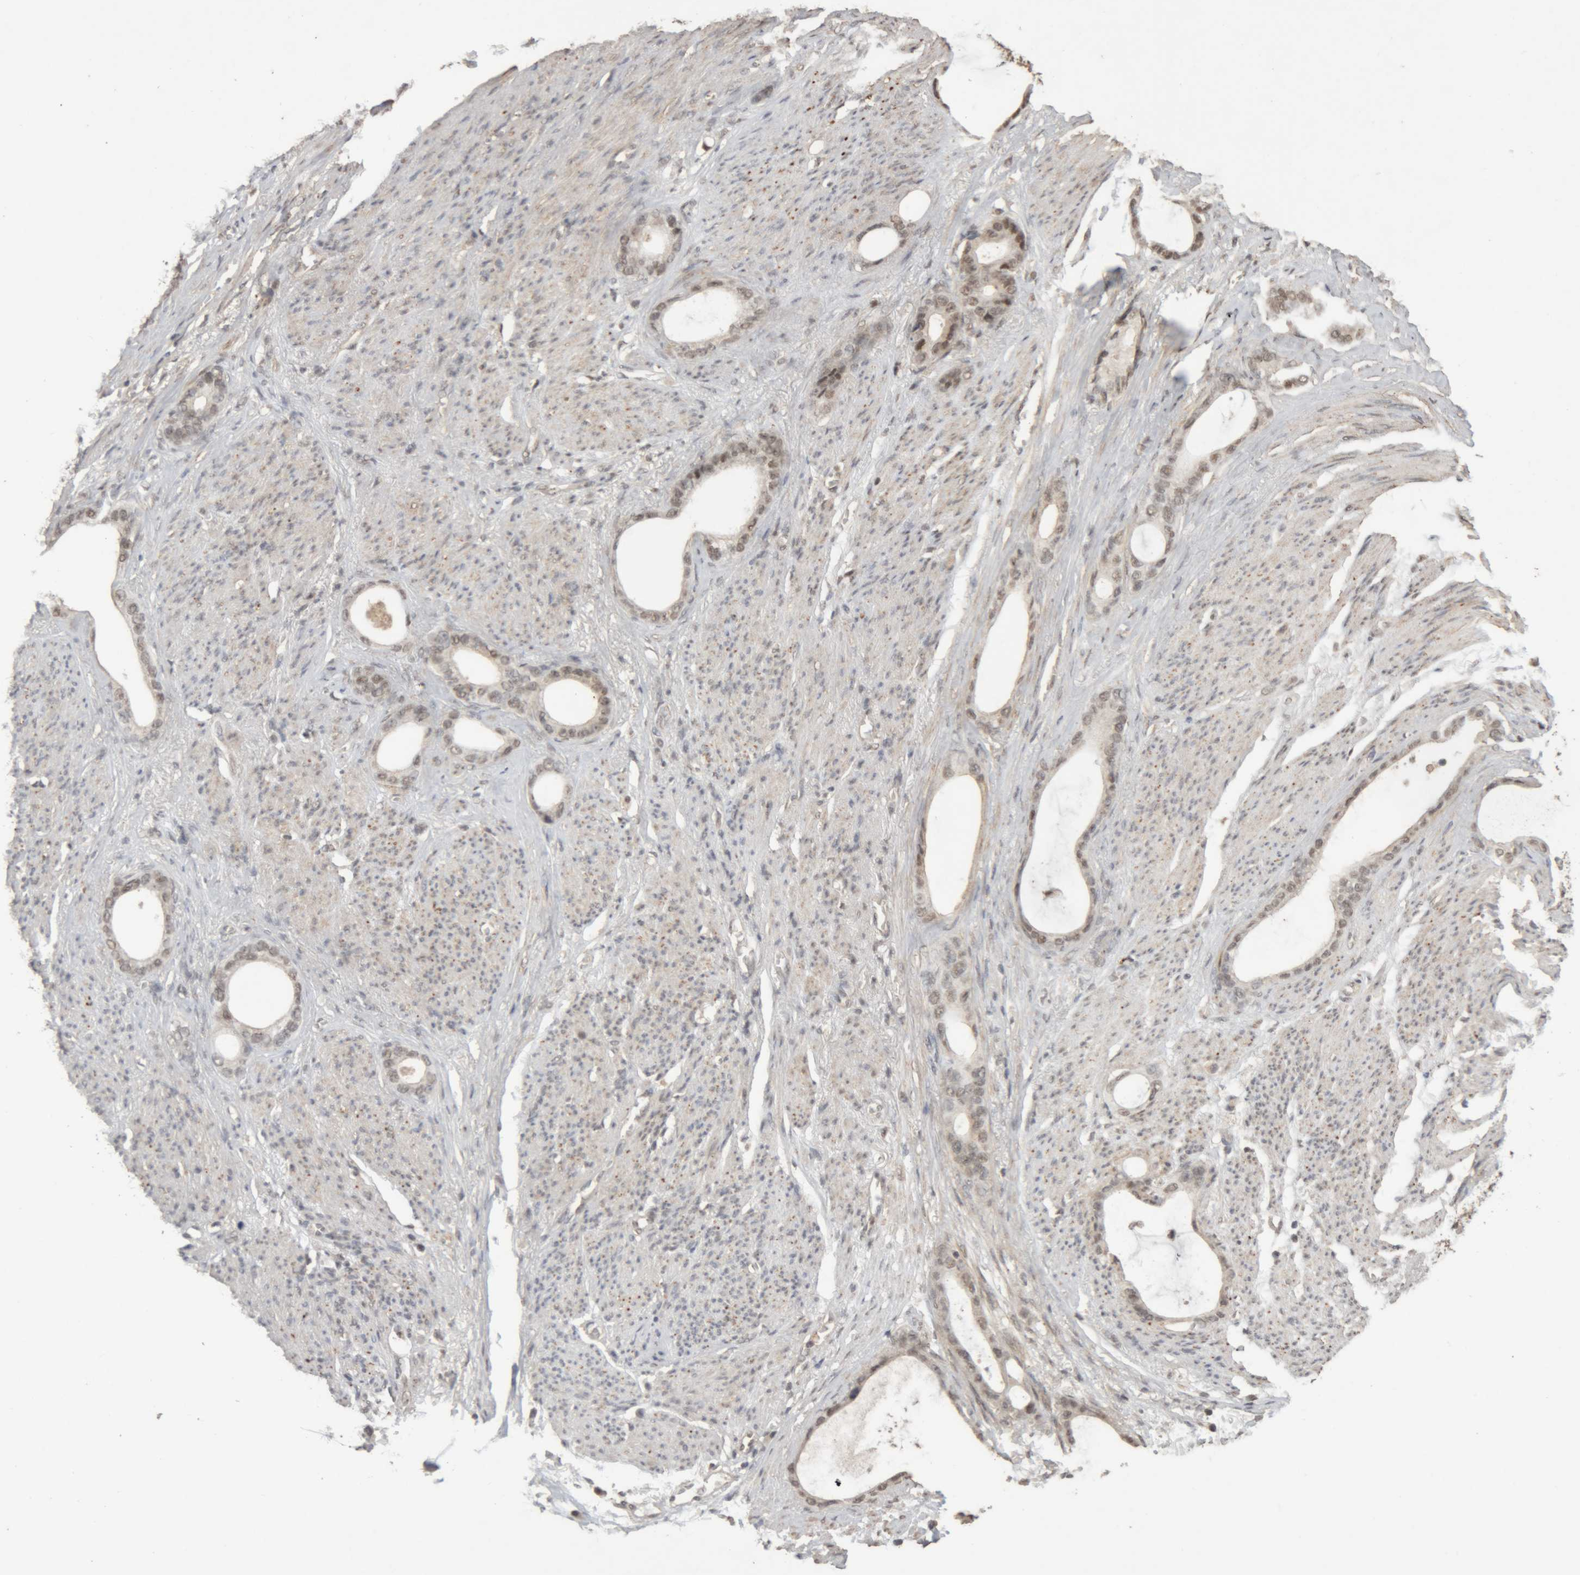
{"staining": {"intensity": "weak", "quantity": "25%-75%", "location": "nuclear"}, "tissue": "stomach cancer", "cell_type": "Tumor cells", "image_type": "cancer", "snomed": [{"axis": "morphology", "description": "Adenocarcinoma, NOS"}, {"axis": "topography", "description": "Stomach"}], "caption": "Immunohistochemical staining of human stomach cancer reveals weak nuclear protein expression in about 25%-75% of tumor cells. (IHC, brightfield microscopy, high magnification).", "gene": "KEAP1", "patient": {"sex": "female", "age": 75}}